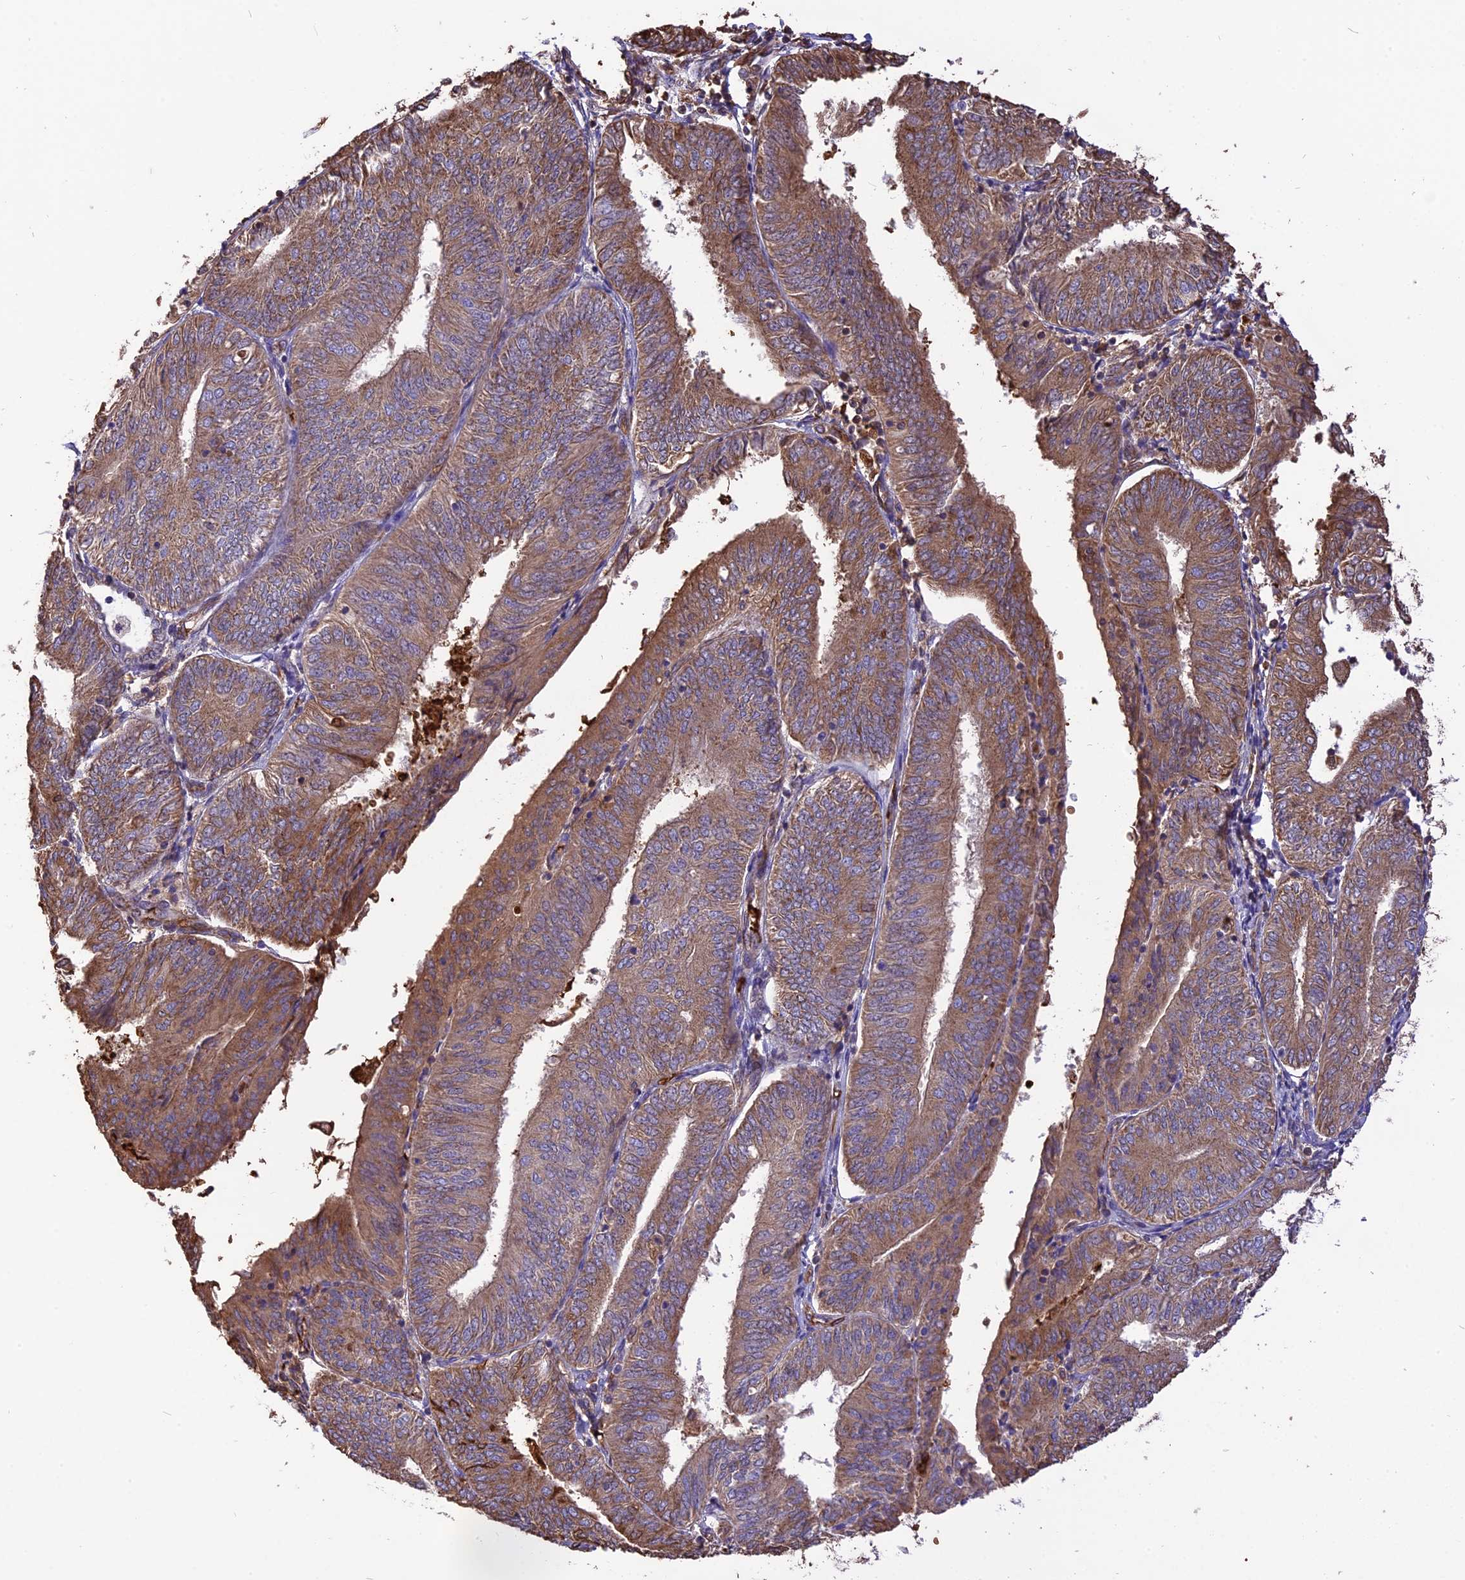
{"staining": {"intensity": "moderate", "quantity": "25%-75%", "location": "cytoplasmic/membranous"}, "tissue": "endometrial cancer", "cell_type": "Tumor cells", "image_type": "cancer", "snomed": [{"axis": "morphology", "description": "Adenocarcinoma, NOS"}, {"axis": "topography", "description": "Endometrium"}], "caption": "High-power microscopy captured an IHC photomicrograph of endometrial adenocarcinoma, revealing moderate cytoplasmic/membranous expression in about 25%-75% of tumor cells.", "gene": "TTC4", "patient": {"sex": "female", "age": 58}}